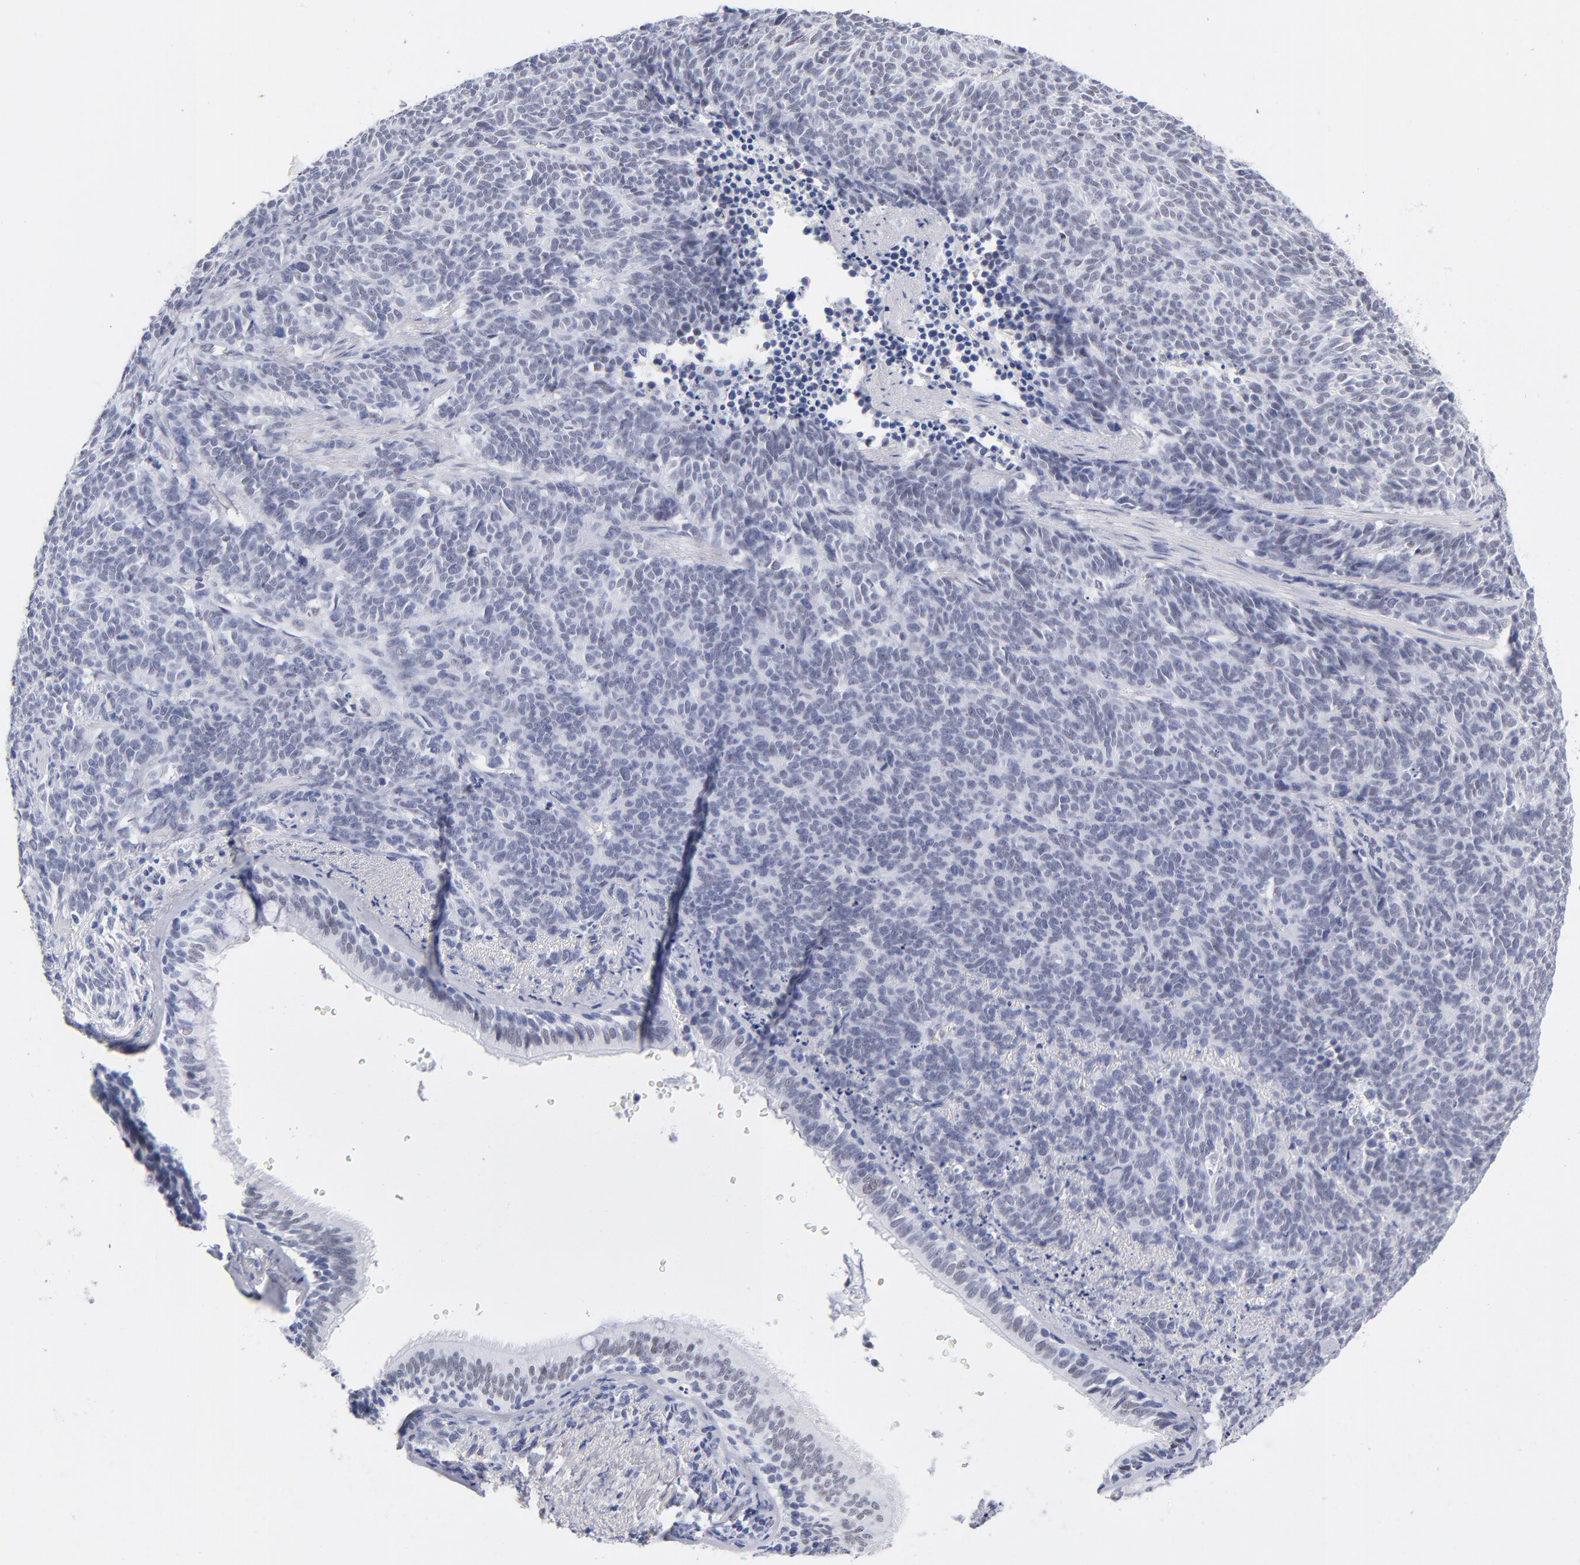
{"staining": {"intensity": "weak", "quantity": "<25%", "location": "nuclear"}, "tissue": "lung cancer", "cell_type": "Tumor cells", "image_type": "cancer", "snomed": [{"axis": "morphology", "description": "Neoplasm, malignant, NOS"}, {"axis": "topography", "description": "Lung"}], "caption": "The immunohistochemistry (IHC) image has no significant staining in tumor cells of lung cancer (neoplasm (malignant)) tissue.", "gene": "SNRPB", "patient": {"sex": "female", "age": 58}}